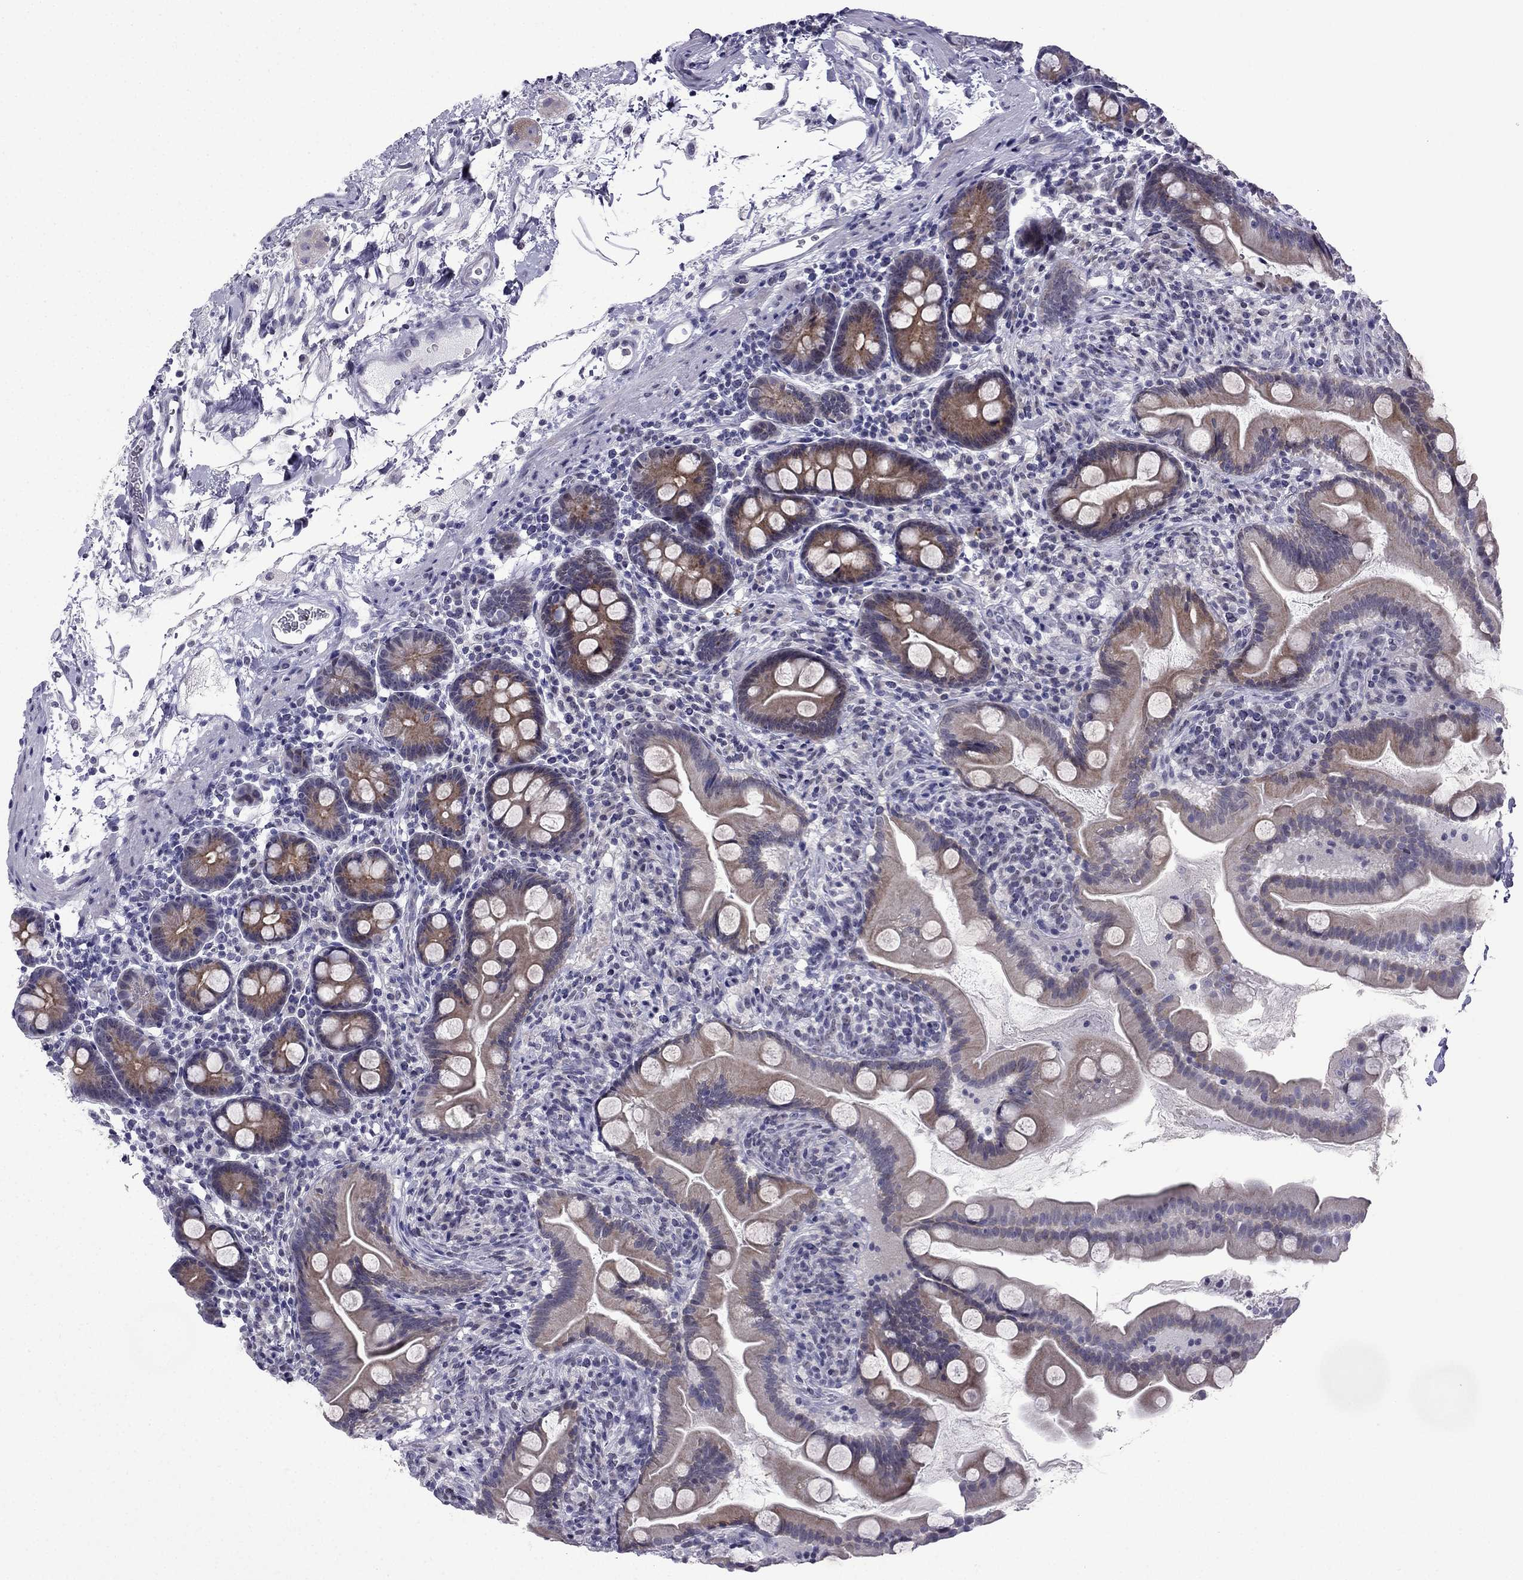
{"staining": {"intensity": "moderate", "quantity": "25%-75%", "location": "cytoplasmic/membranous"}, "tissue": "small intestine", "cell_type": "Glandular cells", "image_type": "normal", "snomed": [{"axis": "morphology", "description": "Normal tissue, NOS"}, {"axis": "topography", "description": "Small intestine"}], "caption": "This is an image of immunohistochemistry (IHC) staining of unremarkable small intestine, which shows moderate staining in the cytoplasmic/membranous of glandular cells.", "gene": "POM121L12", "patient": {"sex": "female", "age": 44}}